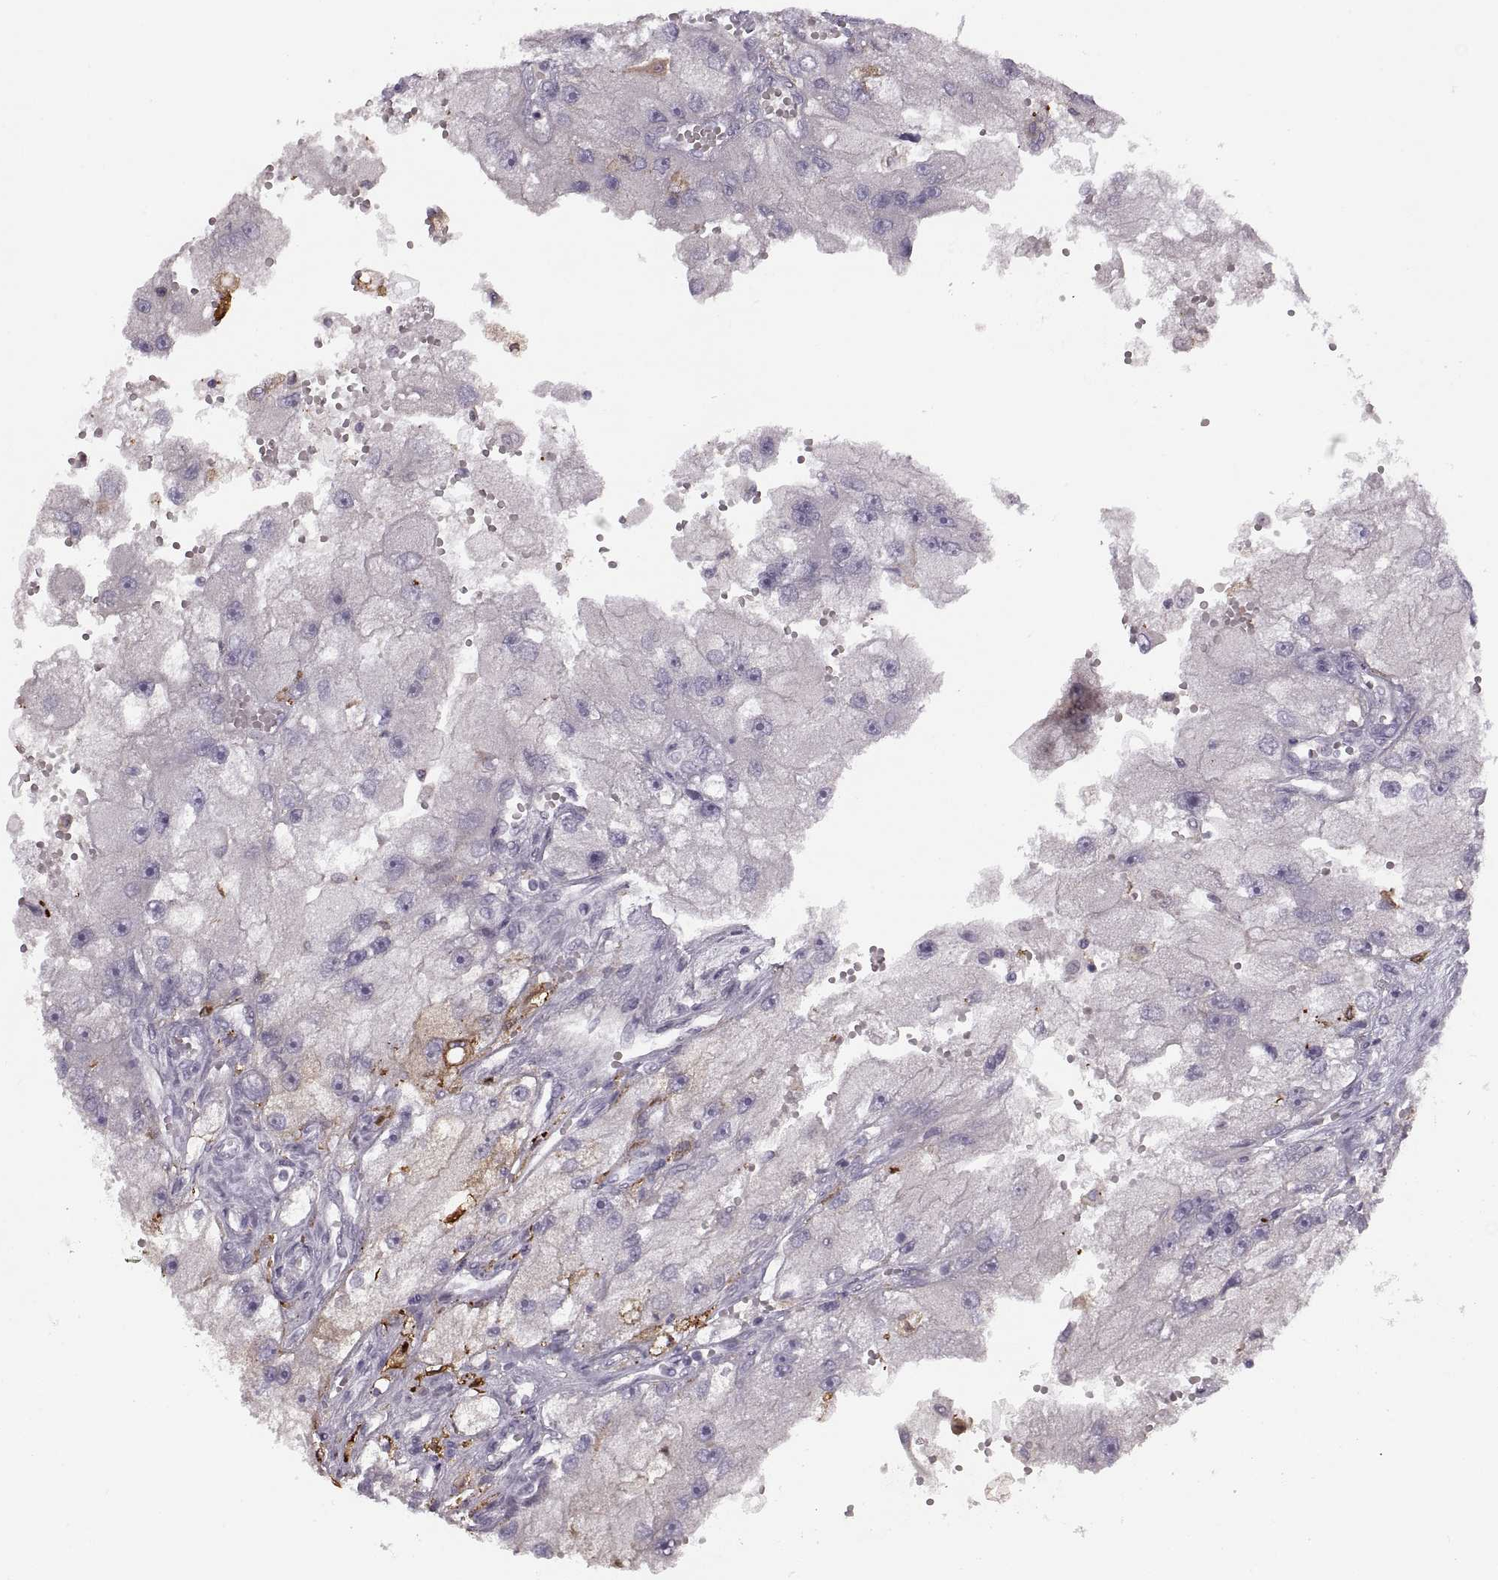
{"staining": {"intensity": "negative", "quantity": "none", "location": "none"}, "tissue": "renal cancer", "cell_type": "Tumor cells", "image_type": "cancer", "snomed": [{"axis": "morphology", "description": "Adenocarcinoma, NOS"}, {"axis": "topography", "description": "Kidney"}], "caption": "A micrograph of renal cancer (adenocarcinoma) stained for a protein reveals no brown staining in tumor cells.", "gene": "H2AP", "patient": {"sex": "male", "age": 63}}